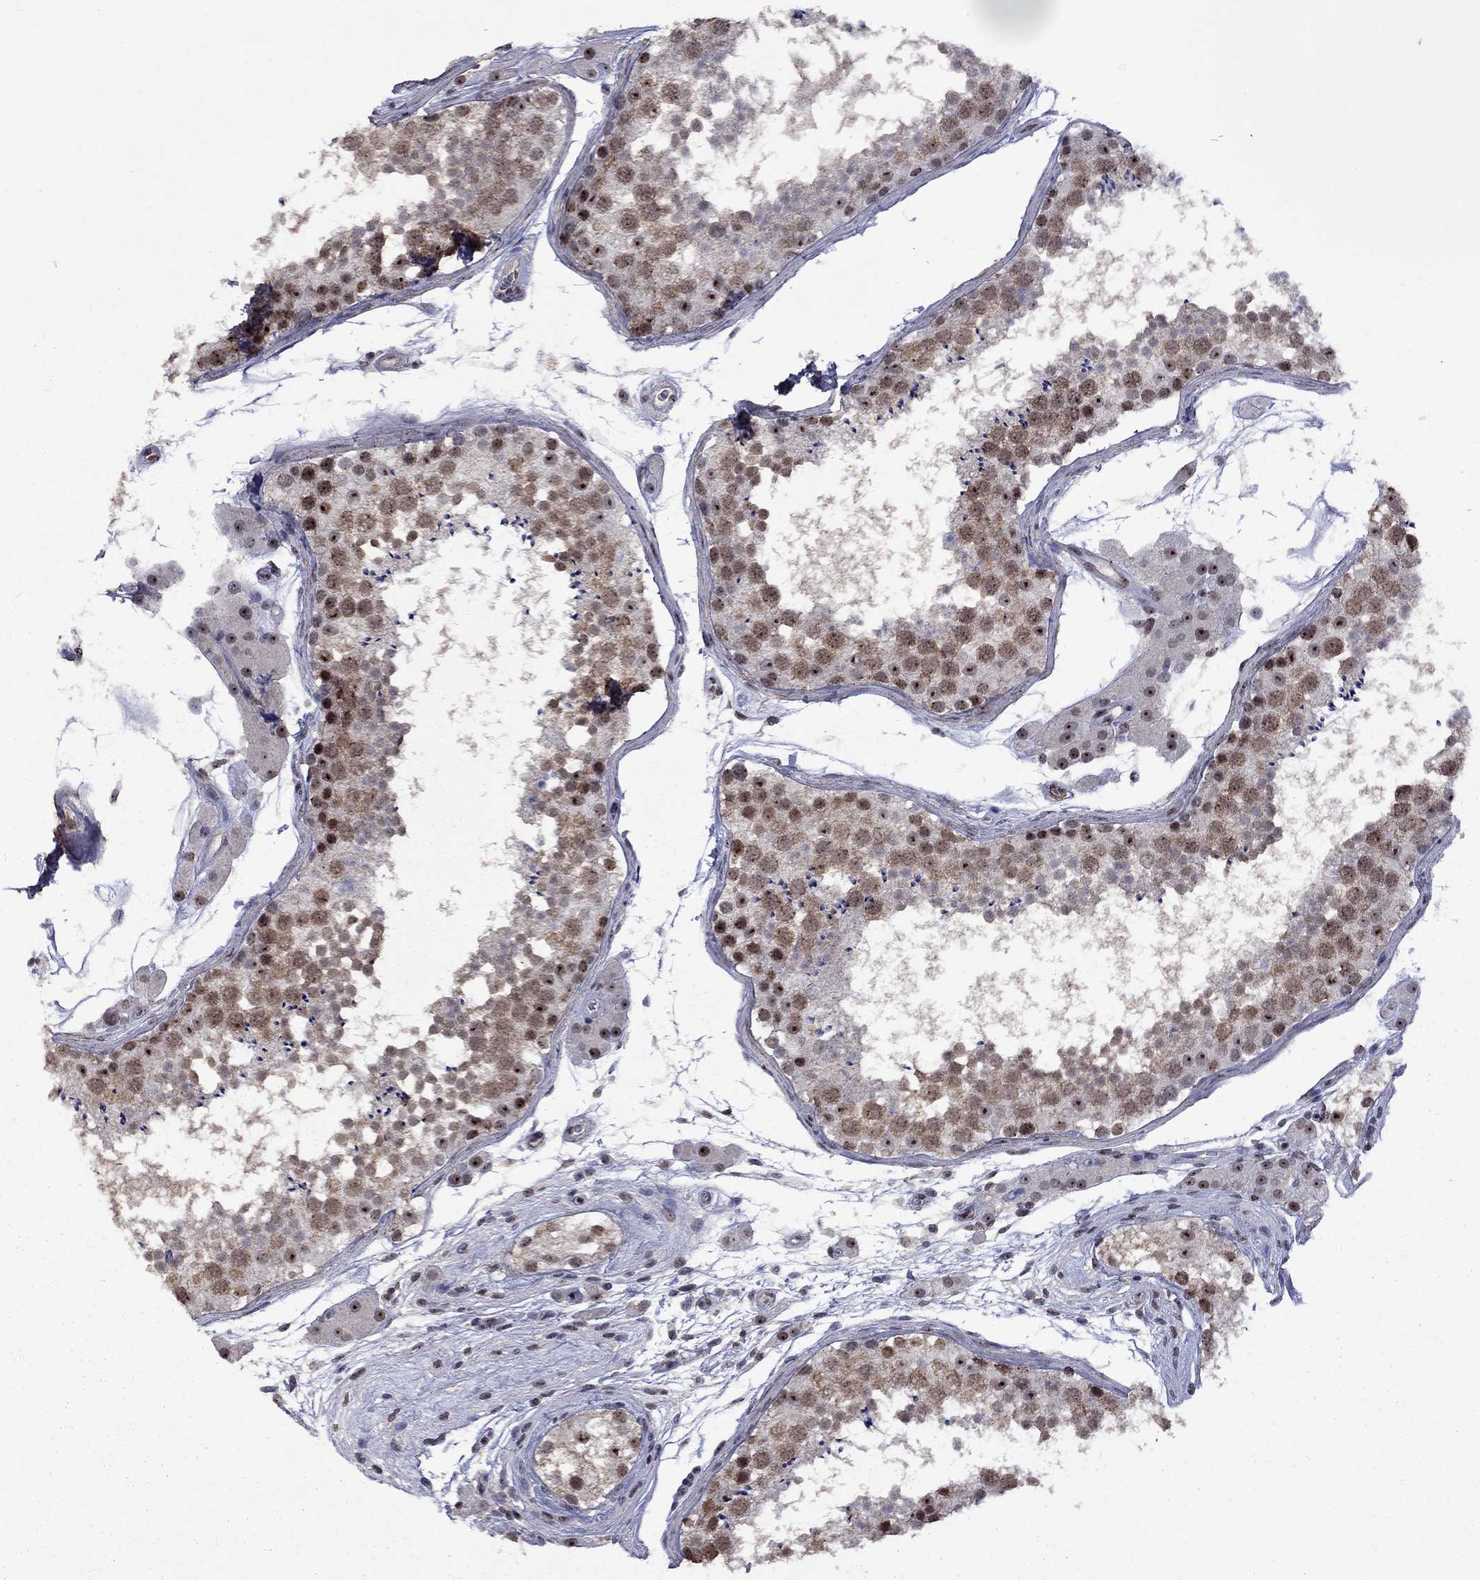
{"staining": {"intensity": "moderate", "quantity": ">75%", "location": "nuclear"}, "tissue": "testis", "cell_type": "Cells in seminiferous ducts", "image_type": "normal", "snomed": [{"axis": "morphology", "description": "Normal tissue, NOS"}, {"axis": "topography", "description": "Testis"}], "caption": "Immunohistochemistry (IHC) micrograph of normal human testis stained for a protein (brown), which demonstrates medium levels of moderate nuclear expression in about >75% of cells in seminiferous ducts.", "gene": "SPOUT1", "patient": {"sex": "male", "age": 41}}